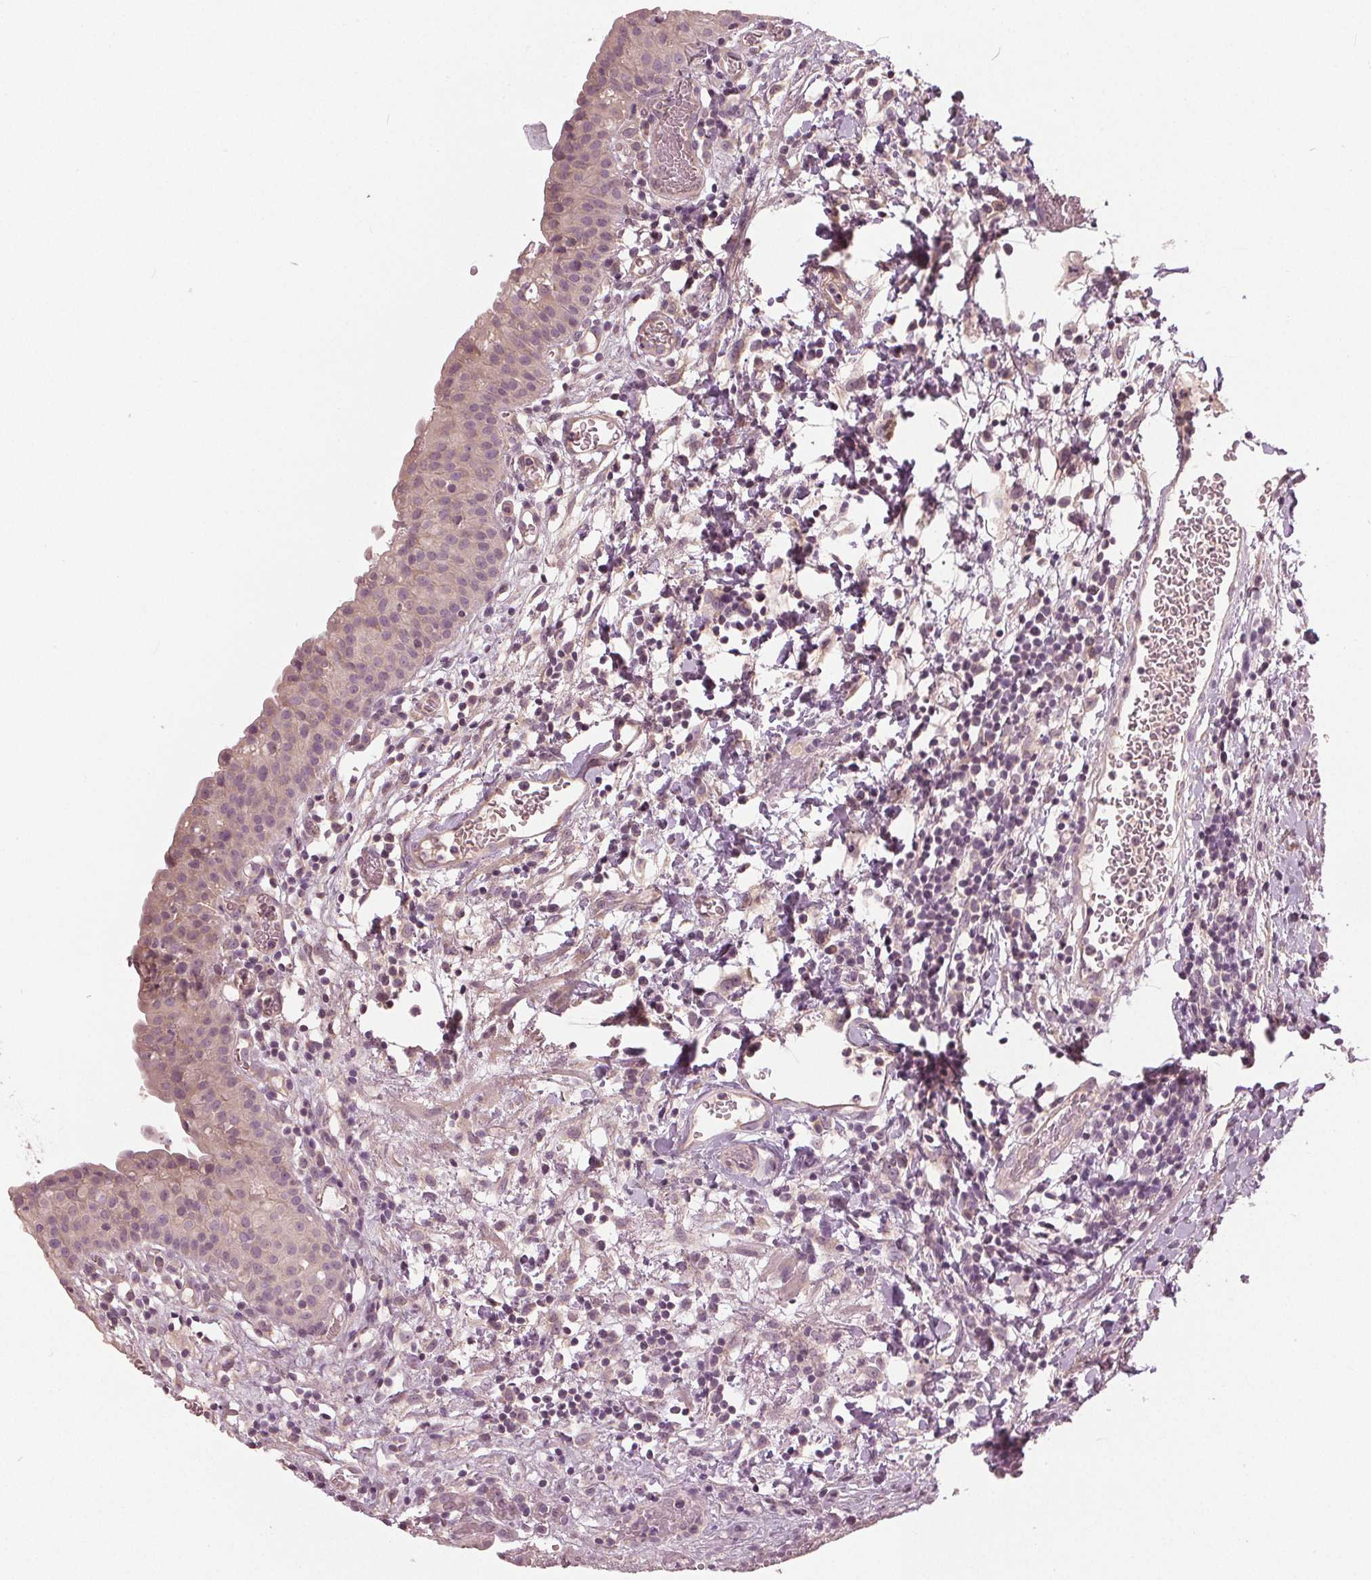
{"staining": {"intensity": "negative", "quantity": "none", "location": "none"}, "tissue": "urinary bladder", "cell_type": "Urothelial cells", "image_type": "normal", "snomed": [{"axis": "morphology", "description": "Normal tissue, NOS"}, {"axis": "morphology", "description": "Inflammation, NOS"}, {"axis": "topography", "description": "Urinary bladder"}], "caption": "Immunohistochemical staining of normal human urinary bladder shows no significant staining in urothelial cells. (DAB (3,3'-diaminobenzidine) immunohistochemistry with hematoxylin counter stain).", "gene": "KLK13", "patient": {"sex": "male", "age": 57}}